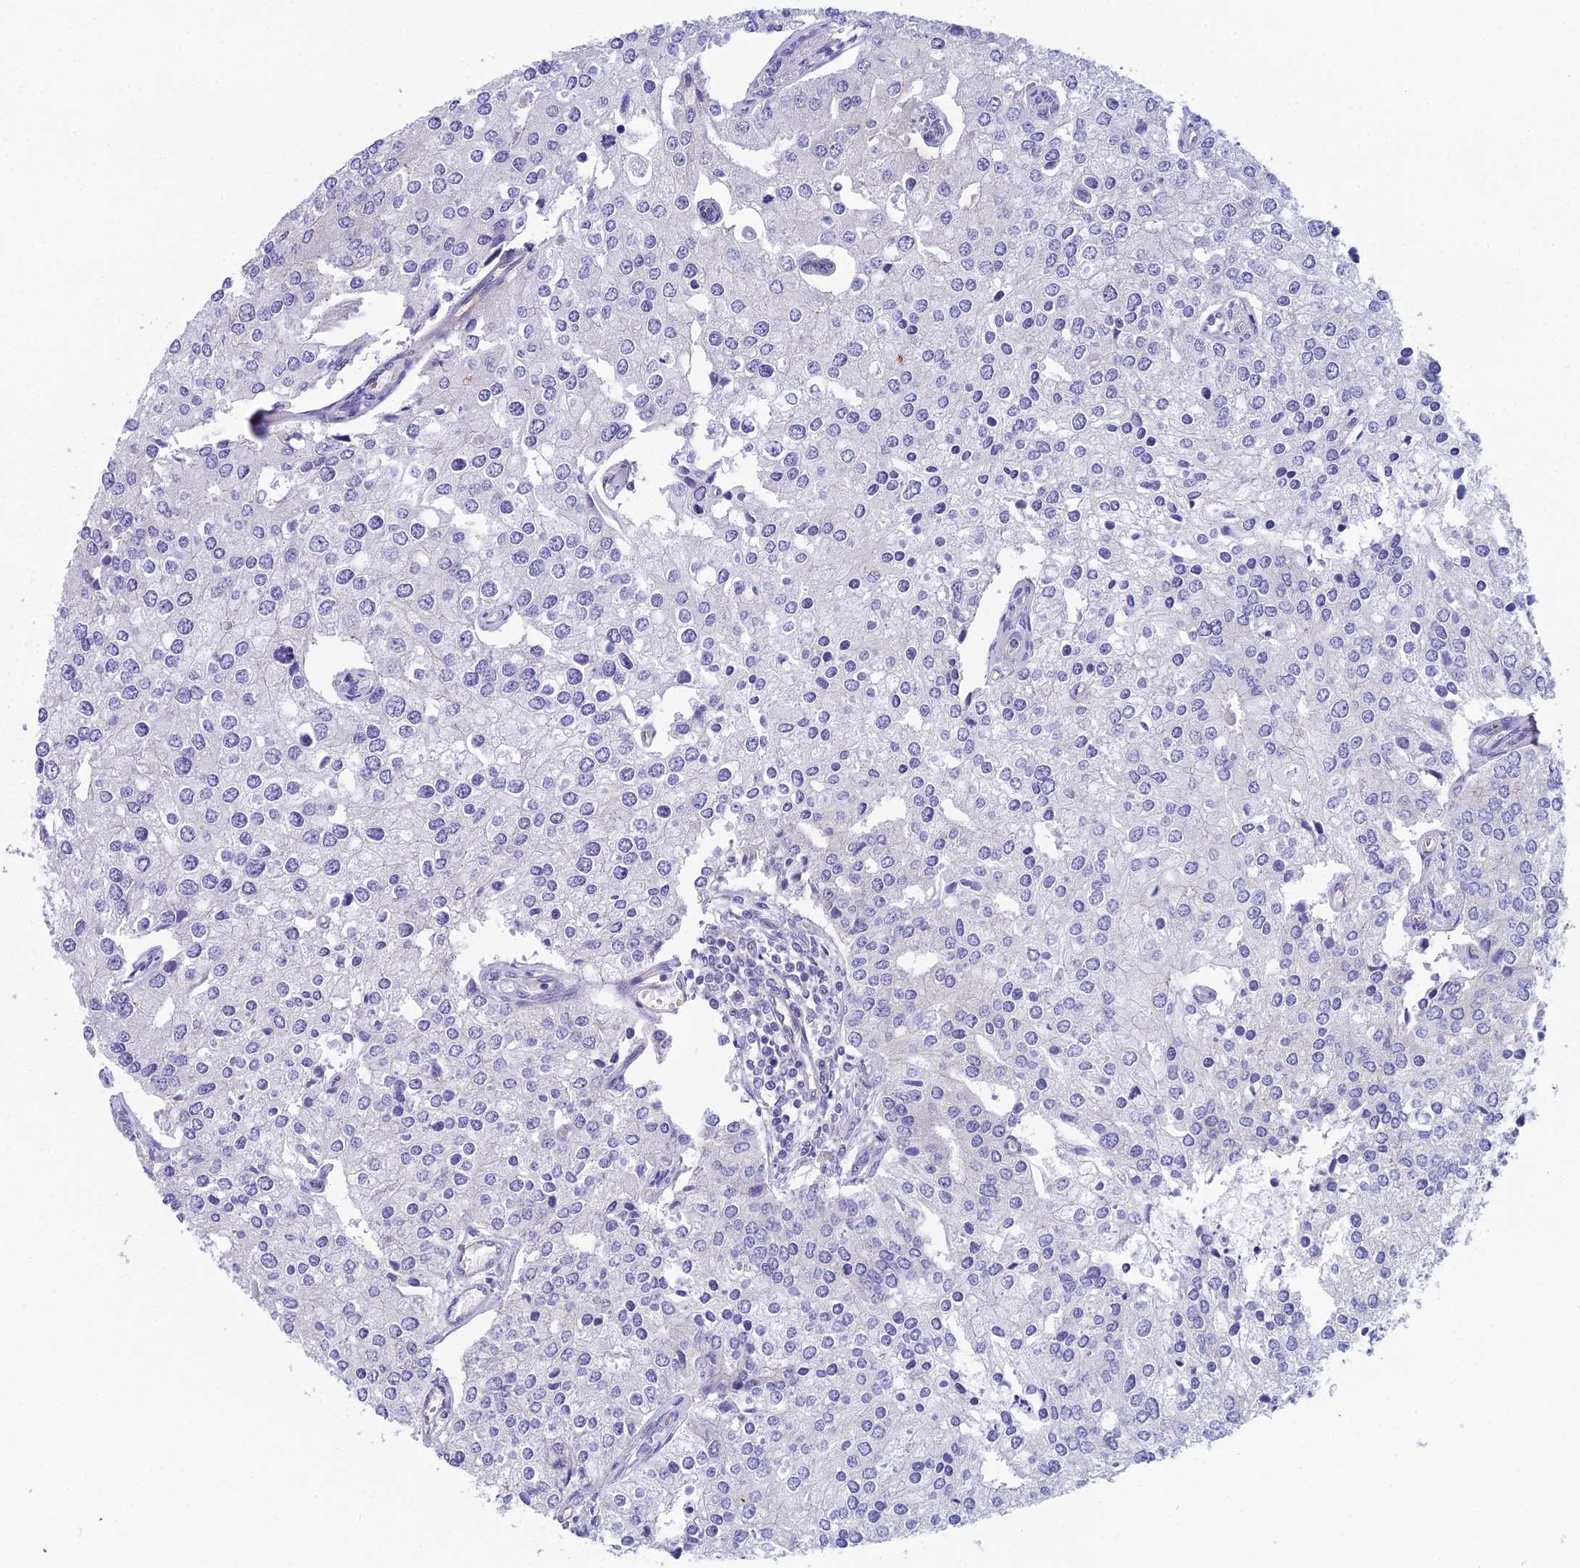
{"staining": {"intensity": "negative", "quantity": "none", "location": "none"}, "tissue": "prostate cancer", "cell_type": "Tumor cells", "image_type": "cancer", "snomed": [{"axis": "morphology", "description": "Adenocarcinoma, High grade"}, {"axis": "topography", "description": "Prostate"}], "caption": "High magnification brightfield microscopy of prostate high-grade adenocarcinoma stained with DAB (3,3'-diaminobenzidine) (brown) and counterstained with hematoxylin (blue): tumor cells show no significant positivity.", "gene": "ZNF564", "patient": {"sex": "male", "age": 62}}